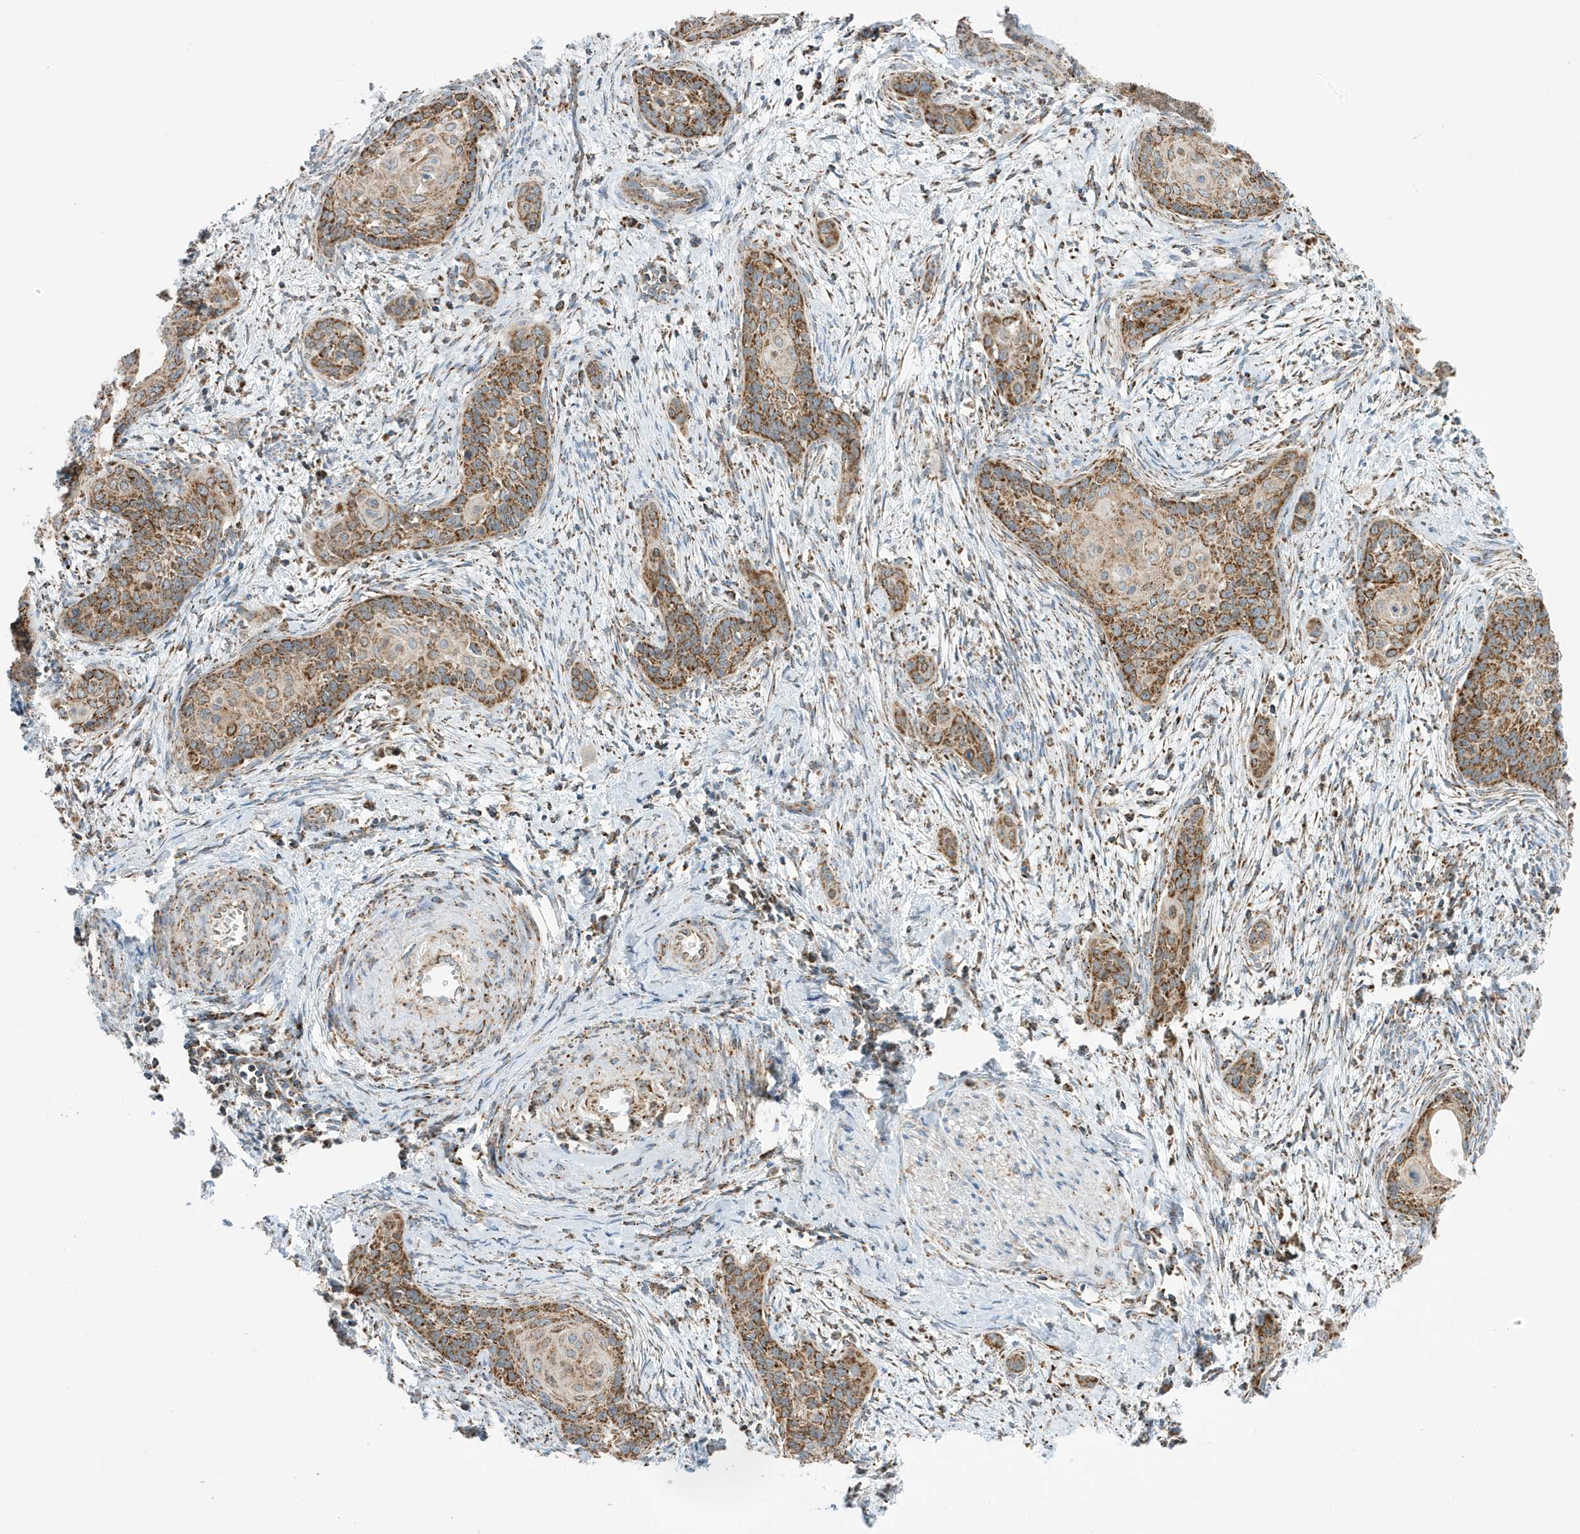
{"staining": {"intensity": "moderate", "quantity": ">75%", "location": "cytoplasmic/membranous"}, "tissue": "cervical cancer", "cell_type": "Tumor cells", "image_type": "cancer", "snomed": [{"axis": "morphology", "description": "Squamous cell carcinoma, NOS"}, {"axis": "topography", "description": "Cervix"}], "caption": "Protein staining shows moderate cytoplasmic/membranous expression in approximately >75% of tumor cells in cervical cancer (squamous cell carcinoma).", "gene": "ATP5ME", "patient": {"sex": "female", "age": 33}}